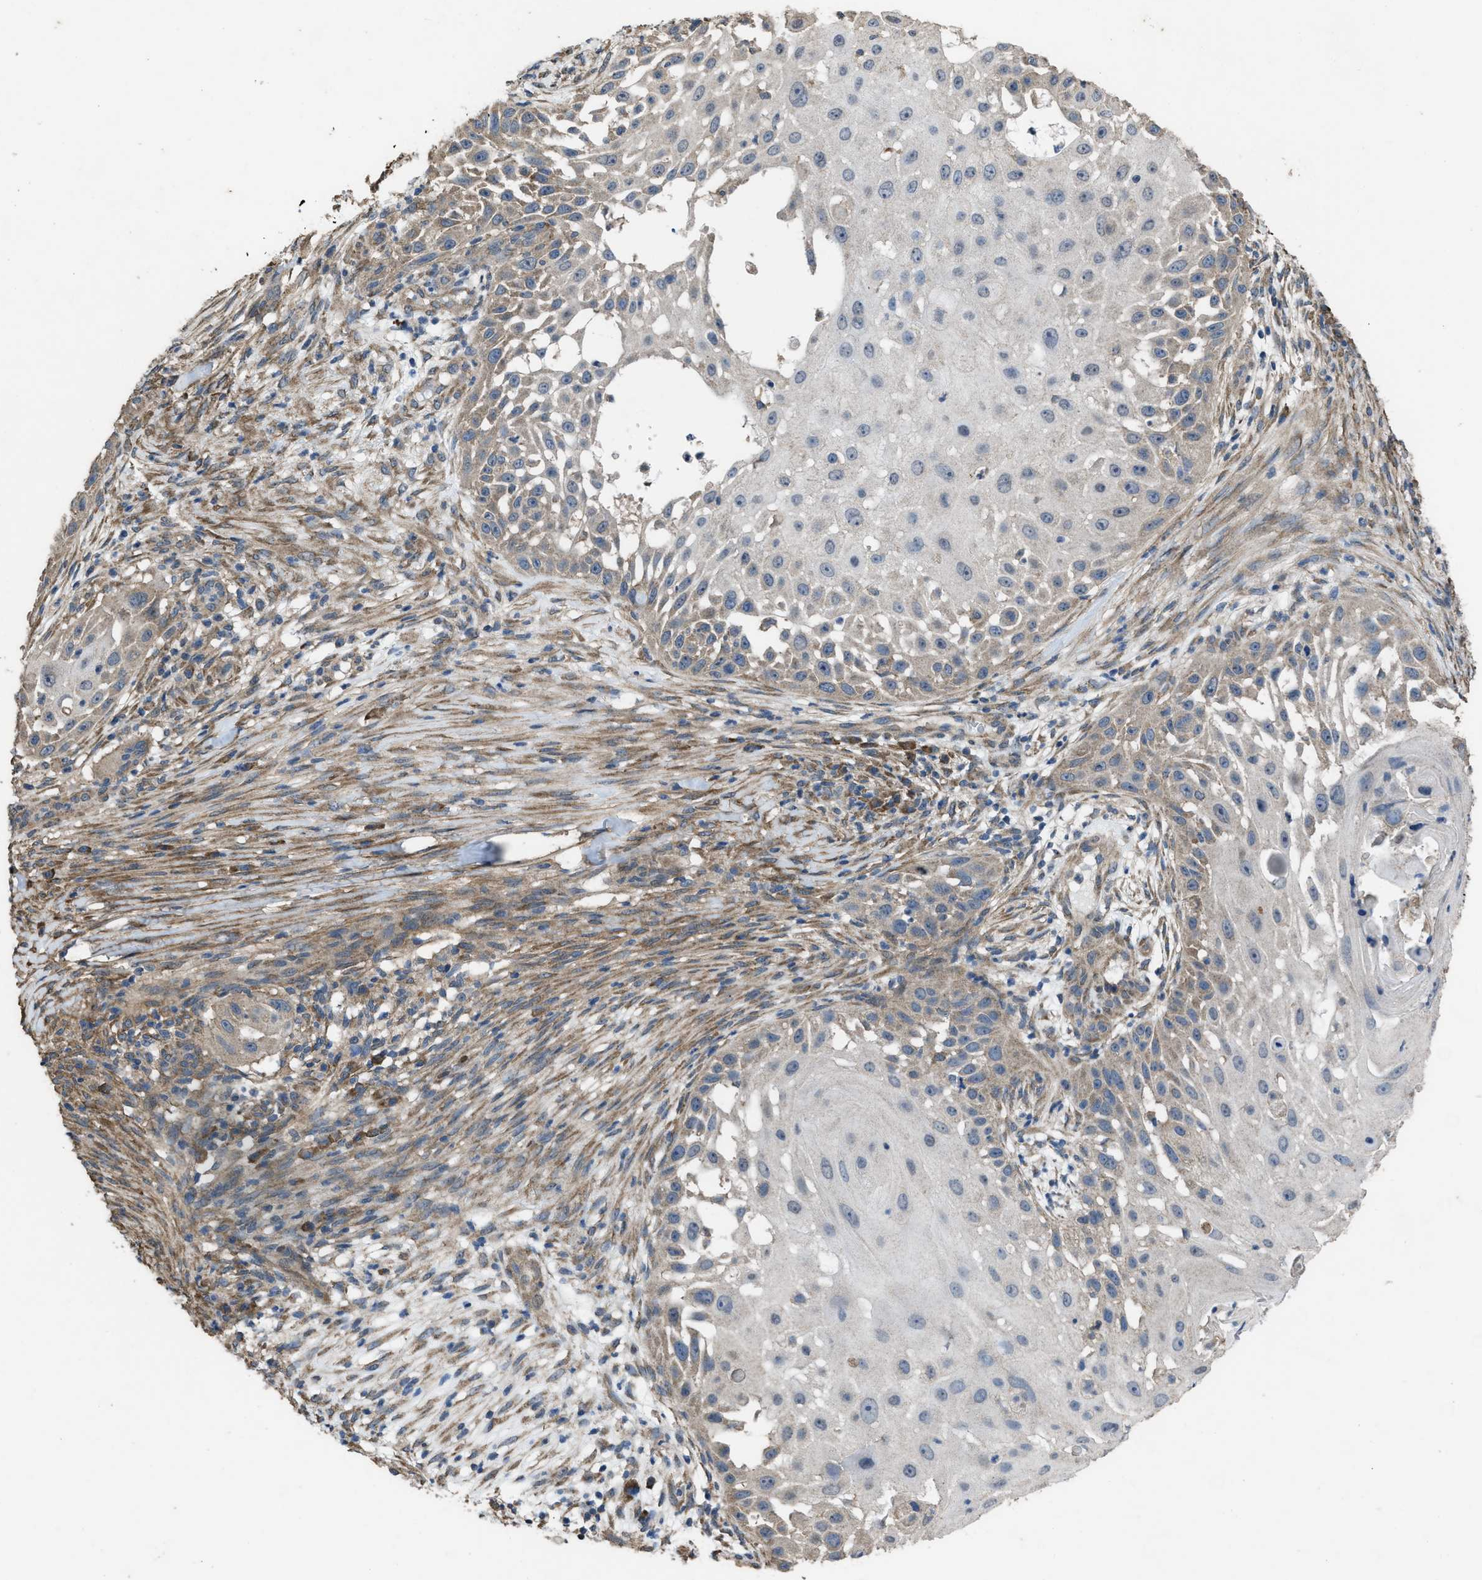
{"staining": {"intensity": "weak", "quantity": "<25%", "location": "cytoplasmic/membranous"}, "tissue": "skin cancer", "cell_type": "Tumor cells", "image_type": "cancer", "snomed": [{"axis": "morphology", "description": "Squamous cell carcinoma, NOS"}, {"axis": "topography", "description": "Skin"}], "caption": "An immunohistochemistry micrograph of skin cancer (squamous cell carcinoma) is shown. There is no staining in tumor cells of skin cancer (squamous cell carcinoma).", "gene": "ARL6", "patient": {"sex": "female", "age": 44}}